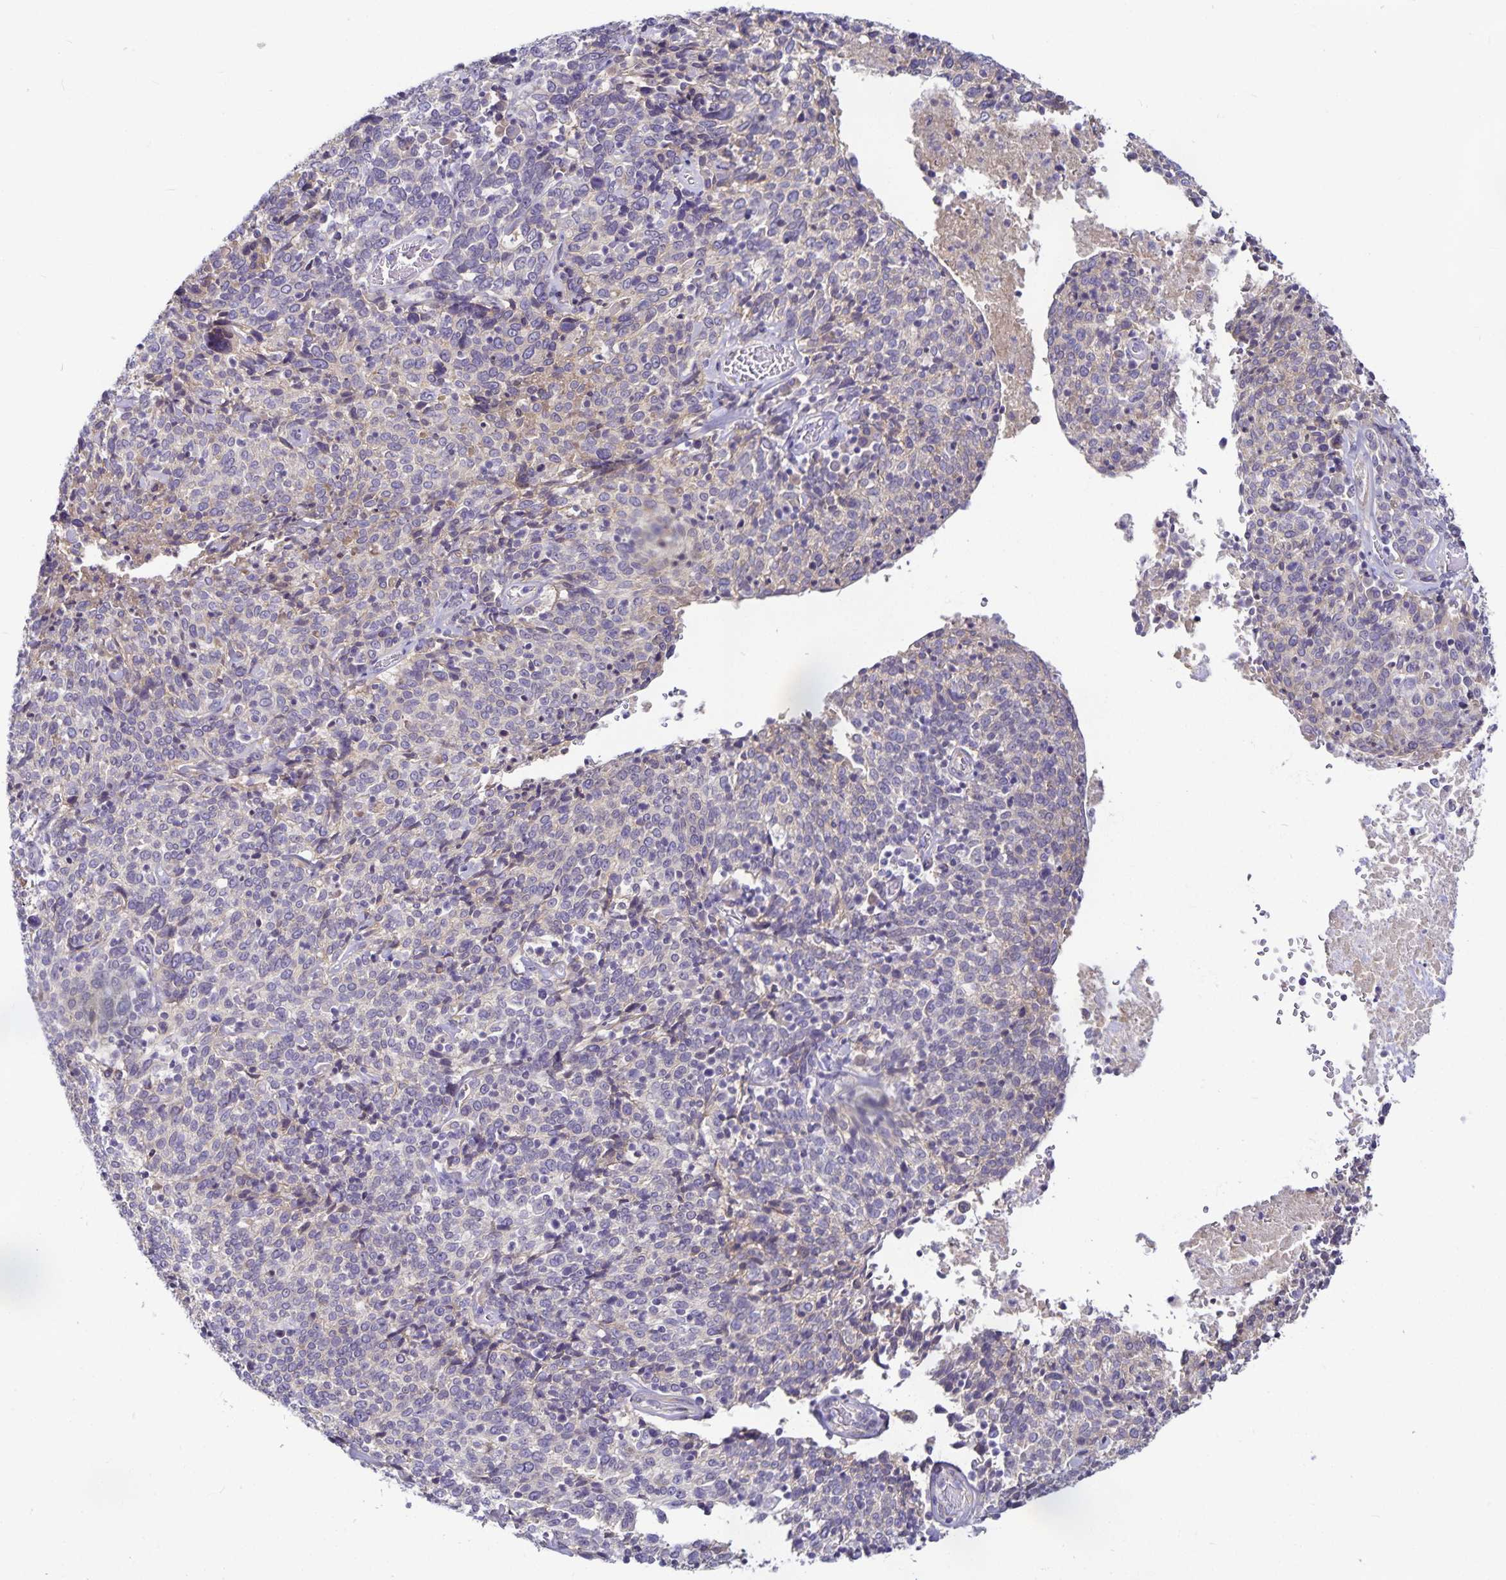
{"staining": {"intensity": "negative", "quantity": "none", "location": "none"}, "tissue": "cervical cancer", "cell_type": "Tumor cells", "image_type": "cancer", "snomed": [{"axis": "morphology", "description": "Squamous cell carcinoma, NOS"}, {"axis": "topography", "description": "Cervix"}], "caption": "Immunohistochemical staining of human cervical cancer displays no significant expression in tumor cells.", "gene": "GNG12", "patient": {"sex": "female", "age": 46}}